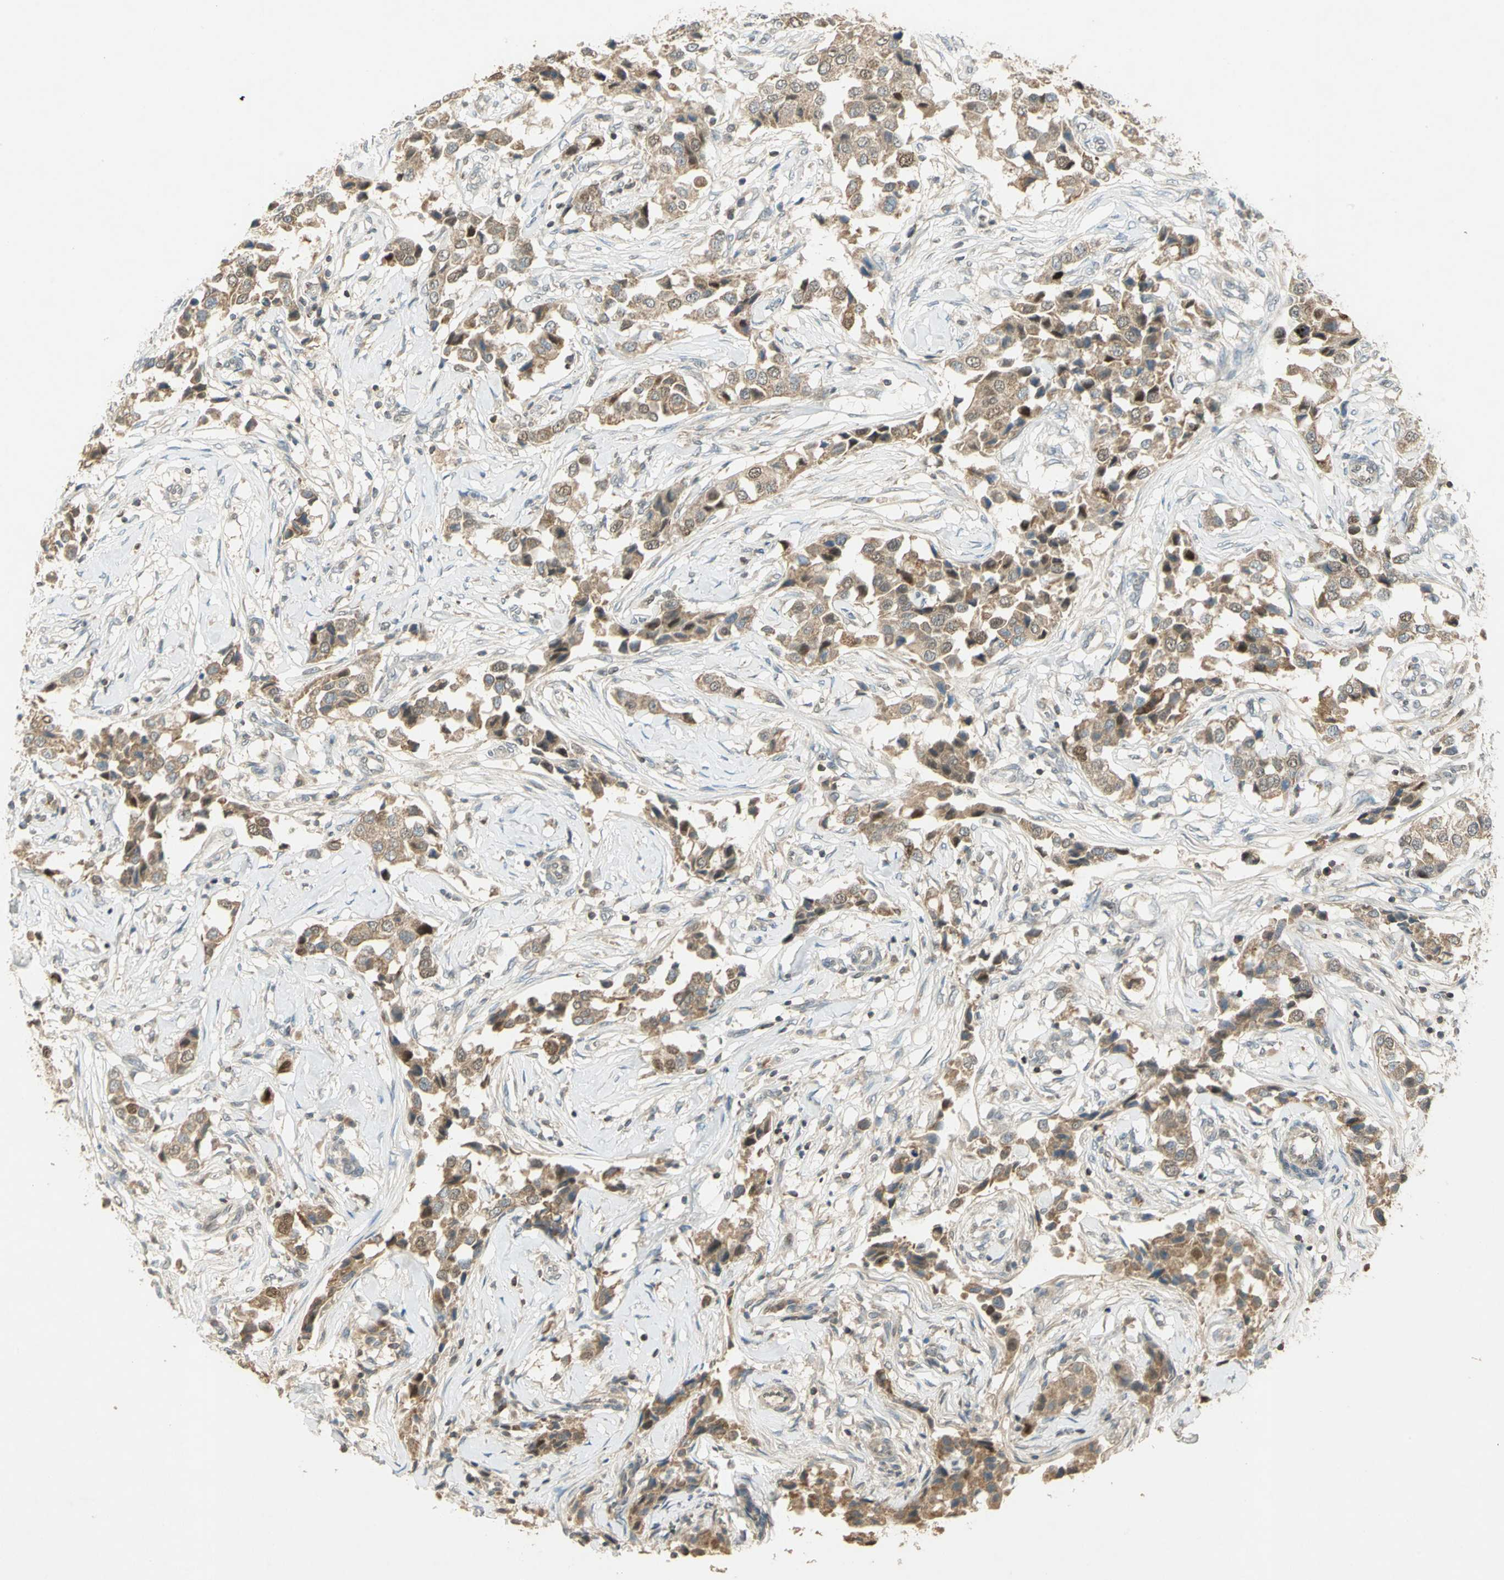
{"staining": {"intensity": "moderate", "quantity": ">75%", "location": "cytoplasmic/membranous,nuclear"}, "tissue": "breast cancer", "cell_type": "Tumor cells", "image_type": "cancer", "snomed": [{"axis": "morphology", "description": "Duct carcinoma"}, {"axis": "topography", "description": "Breast"}], "caption": "Protein expression analysis of human invasive ductal carcinoma (breast) reveals moderate cytoplasmic/membranous and nuclear staining in approximately >75% of tumor cells. (IHC, brightfield microscopy, high magnification).", "gene": "BIRC2", "patient": {"sex": "female", "age": 80}}